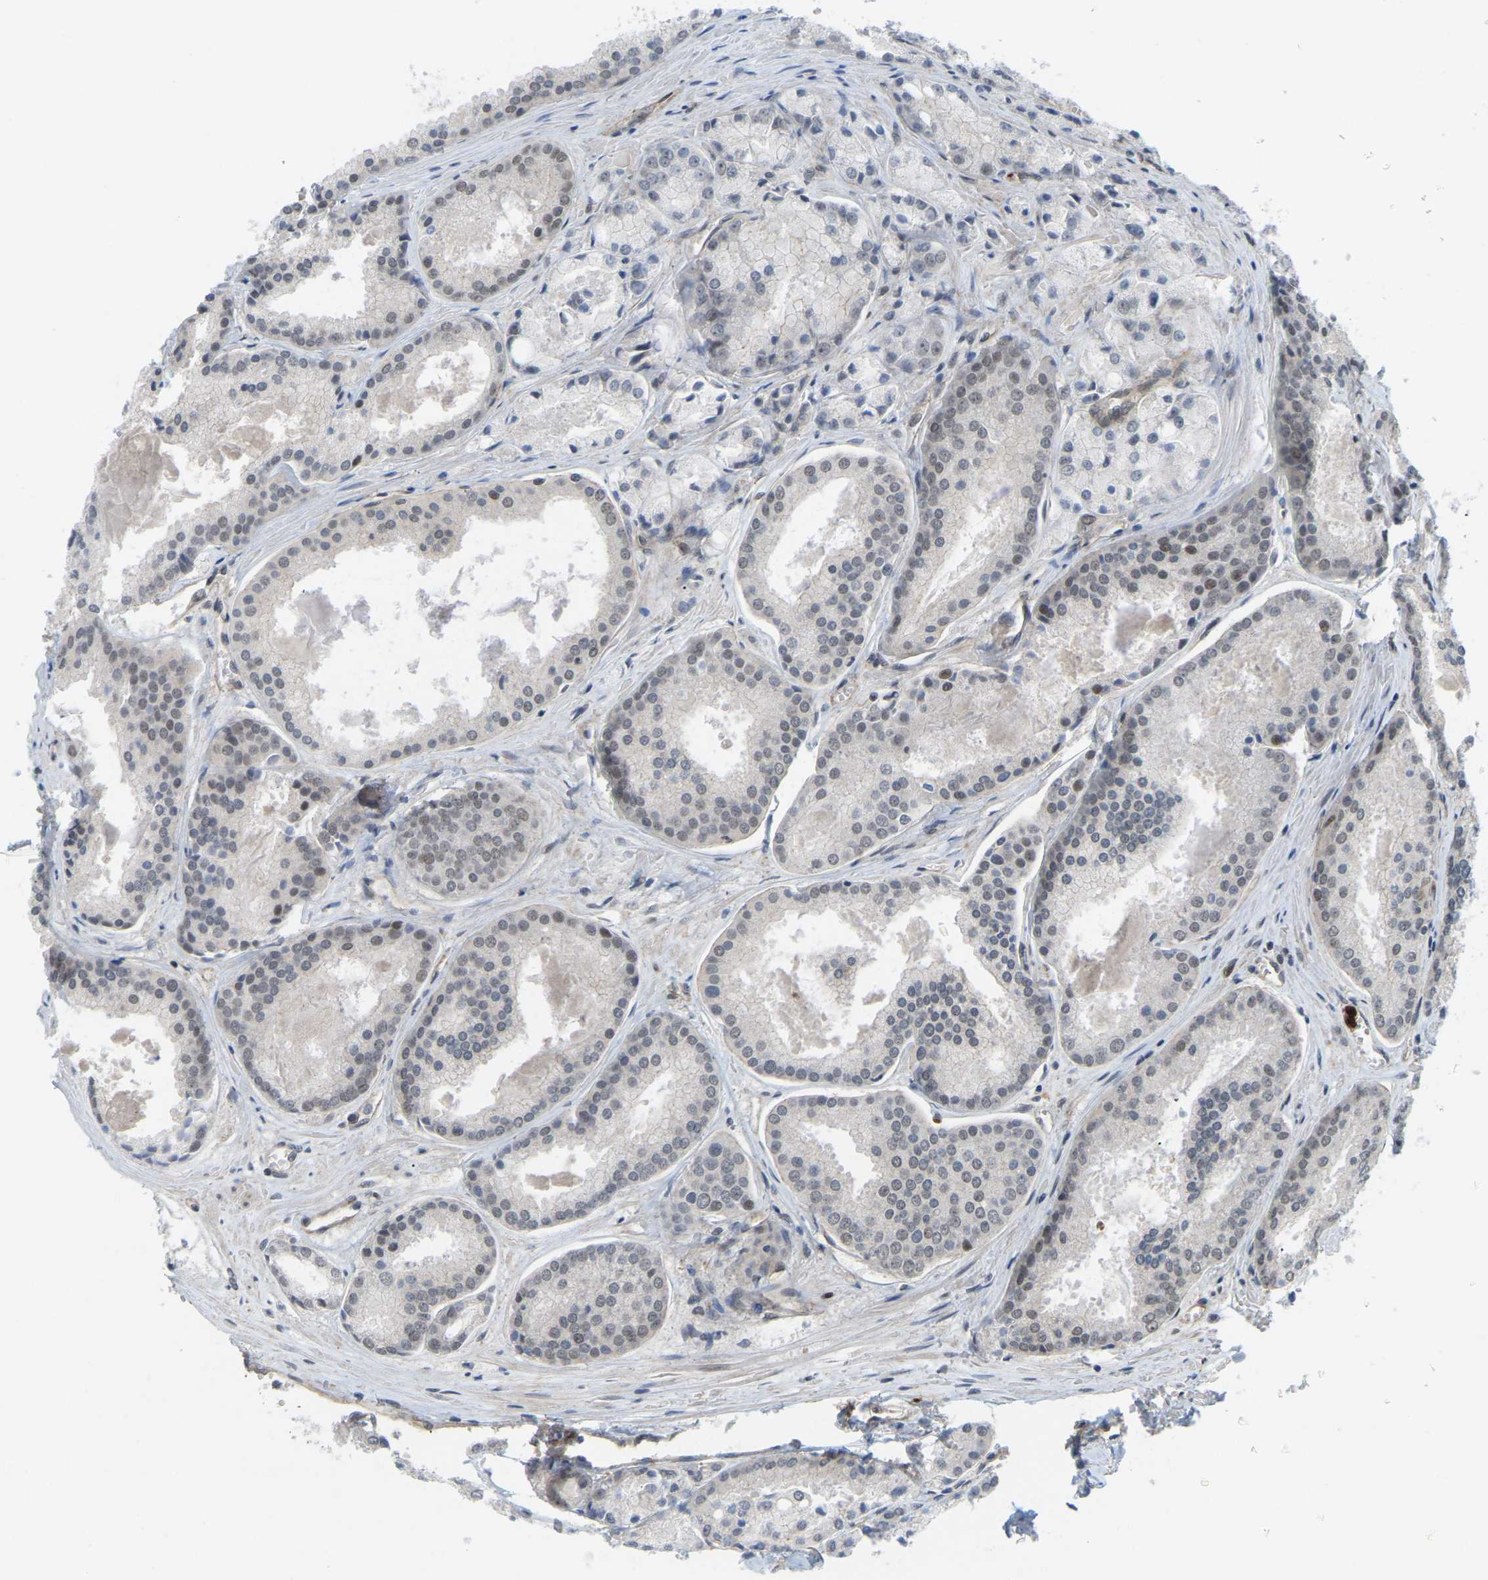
{"staining": {"intensity": "weak", "quantity": "<25%", "location": "nuclear"}, "tissue": "prostate cancer", "cell_type": "Tumor cells", "image_type": "cancer", "snomed": [{"axis": "morphology", "description": "Adenocarcinoma, Low grade"}, {"axis": "topography", "description": "Prostate"}], "caption": "Prostate adenocarcinoma (low-grade) was stained to show a protein in brown. There is no significant staining in tumor cells. (DAB (3,3'-diaminobenzidine) immunohistochemistry with hematoxylin counter stain).", "gene": "SERPINB5", "patient": {"sex": "male", "age": 64}}